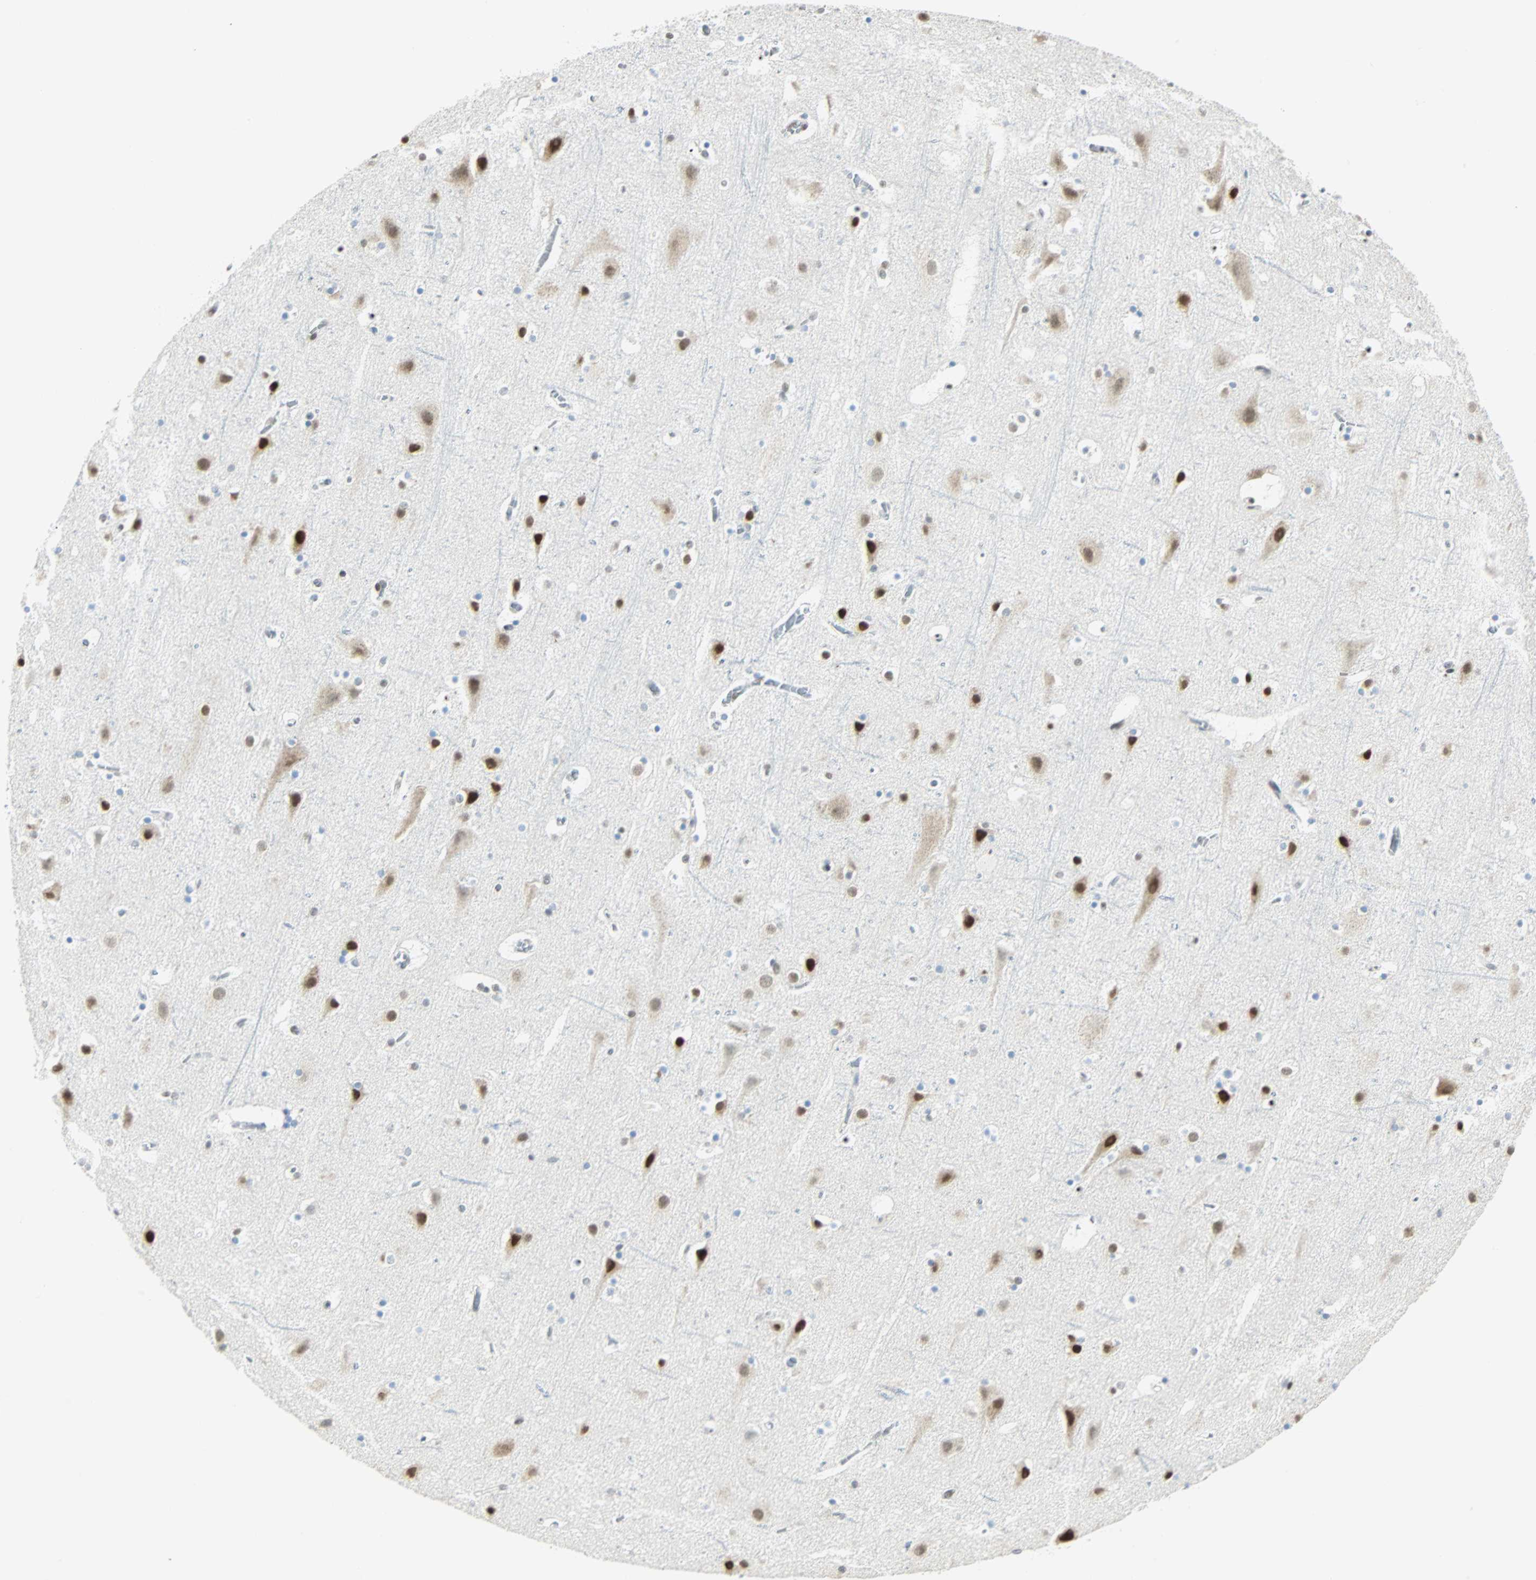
{"staining": {"intensity": "negative", "quantity": "none", "location": "none"}, "tissue": "cerebral cortex", "cell_type": "Endothelial cells", "image_type": "normal", "snomed": [{"axis": "morphology", "description": "Normal tissue, NOS"}, {"axis": "topography", "description": "Cerebral cortex"}], "caption": "IHC image of benign cerebral cortex: human cerebral cortex stained with DAB shows no significant protein staining in endothelial cells.", "gene": "NELFE", "patient": {"sex": "male", "age": 45}}